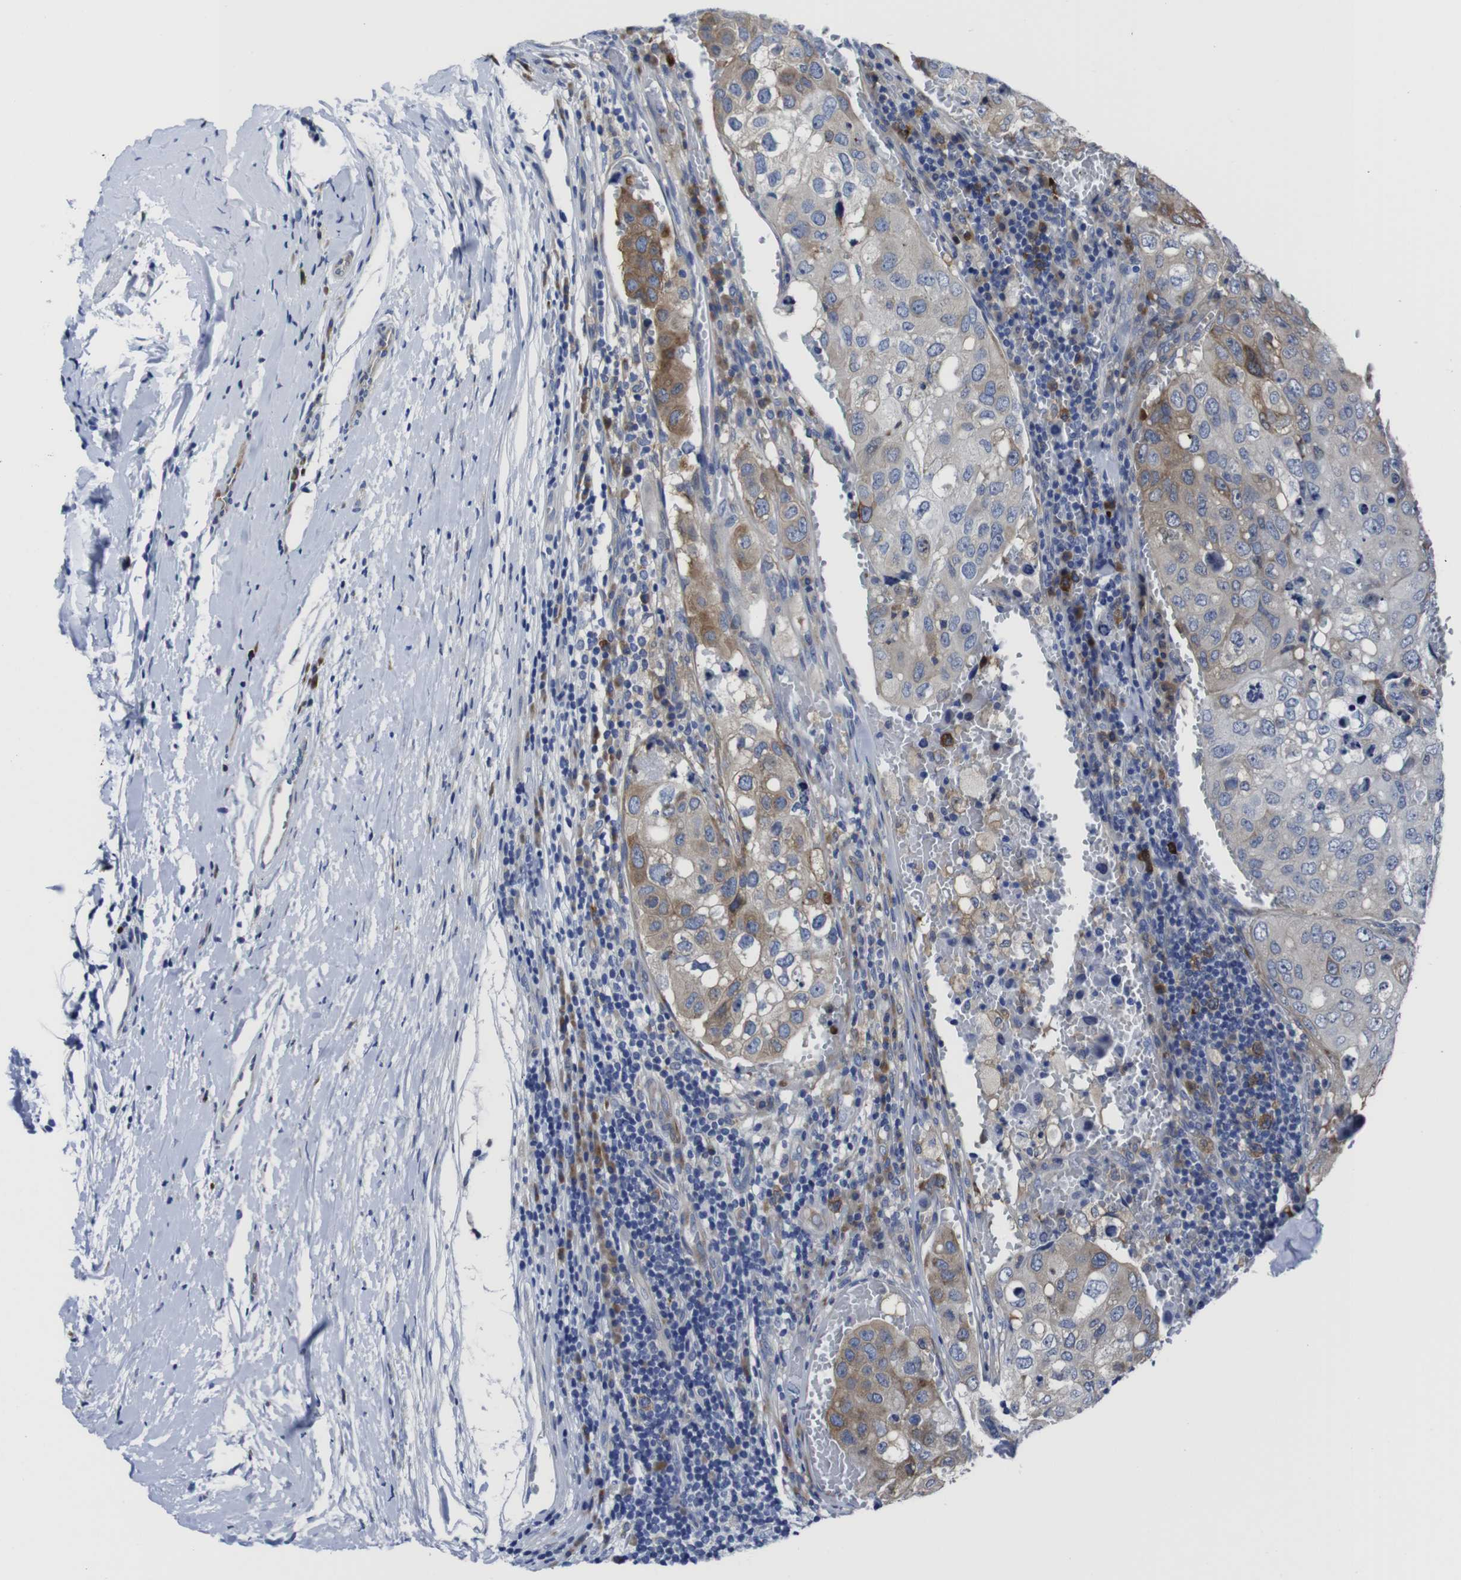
{"staining": {"intensity": "moderate", "quantity": "25%-75%", "location": "cytoplasmic/membranous"}, "tissue": "urothelial cancer", "cell_type": "Tumor cells", "image_type": "cancer", "snomed": [{"axis": "morphology", "description": "Urothelial carcinoma, High grade"}, {"axis": "topography", "description": "Lymph node"}, {"axis": "topography", "description": "Urinary bladder"}], "caption": "Protein analysis of urothelial cancer tissue displays moderate cytoplasmic/membranous expression in about 25%-75% of tumor cells.", "gene": "EIF4A1", "patient": {"sex": "male", "age": 51}}